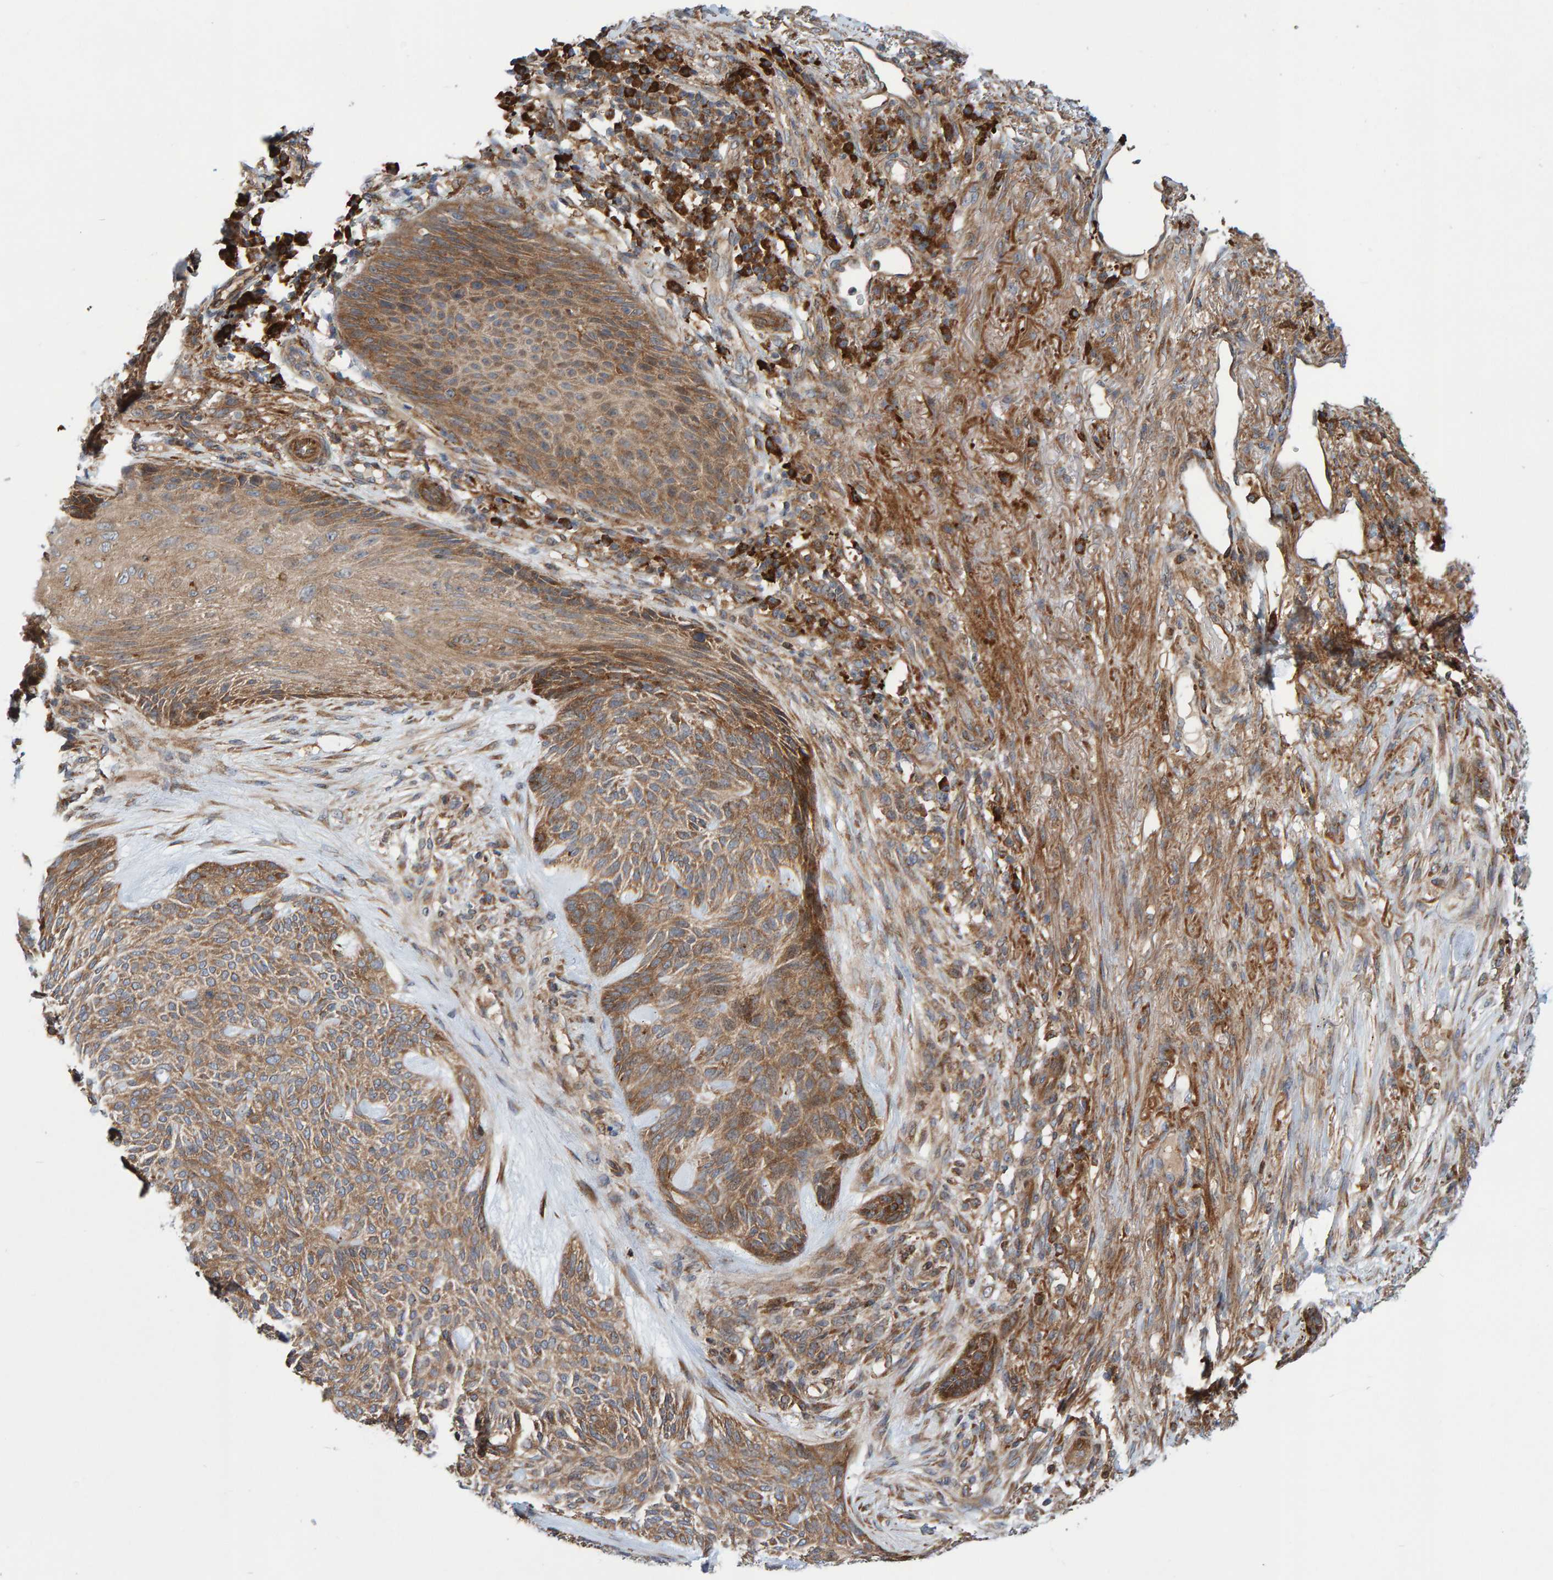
{"staining": {"intensity": "moderate", "quantity": ">75%", "location": "cytoplasmic/membranous"}, "tissue": "skin cancer", "cell_type": "Tumor cells", "image_type": "cancer", "snomed": [{"axis": "morphology", "description": "Basal cell carcinoma"}, {"axis": "topography", "description": "Skin"}], "caption": "An immunohistochemistry (IHC) image of neoplastic tissue is shown. Protein staining in brown shows moderate cytoplasmic/membranous positivity in skin cancer (basal cell carcinoma) within tumor cells.", "gene": "KIAA0753", "patient": {"sex": "male", "age": 55}}